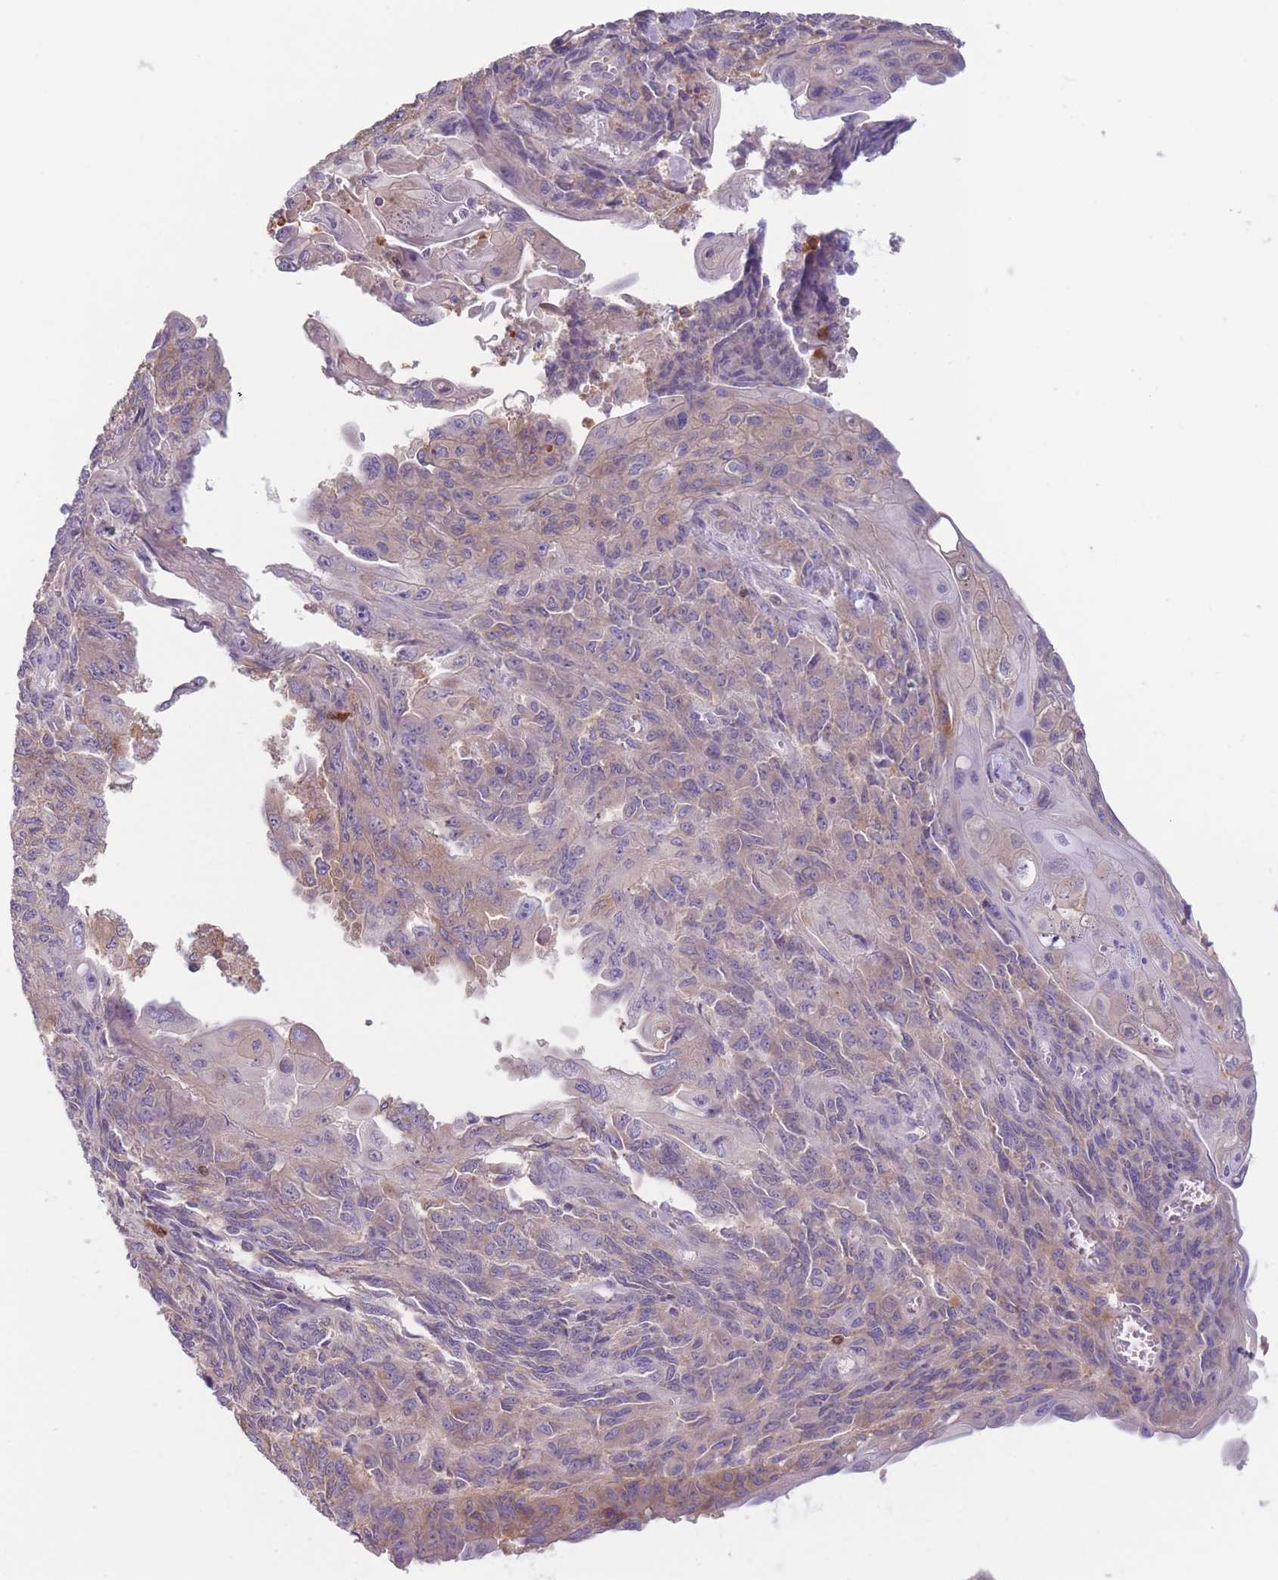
{"staining": {"intensity": "weak", "quantity": "25%-75%", "location": "cytoplasmic/membranous"}, "tissue": "endometrial cancer", "cell_type": "Tumor cells", "image_type": "cancer", "snomed": [{"axis": "morphology", "description": "Adenocarcinoma, NOS"}, {"axis": "topography", "description": "Endometrium"}], "caption": "IHC (DAB) staining of endometrial cancer reveals weak cytoplasmic/membranous protein expression in about 25%-75% of tumor cells.", "gene": "ST3GAL4", "patient": {"sex": "female", "age": 32}}